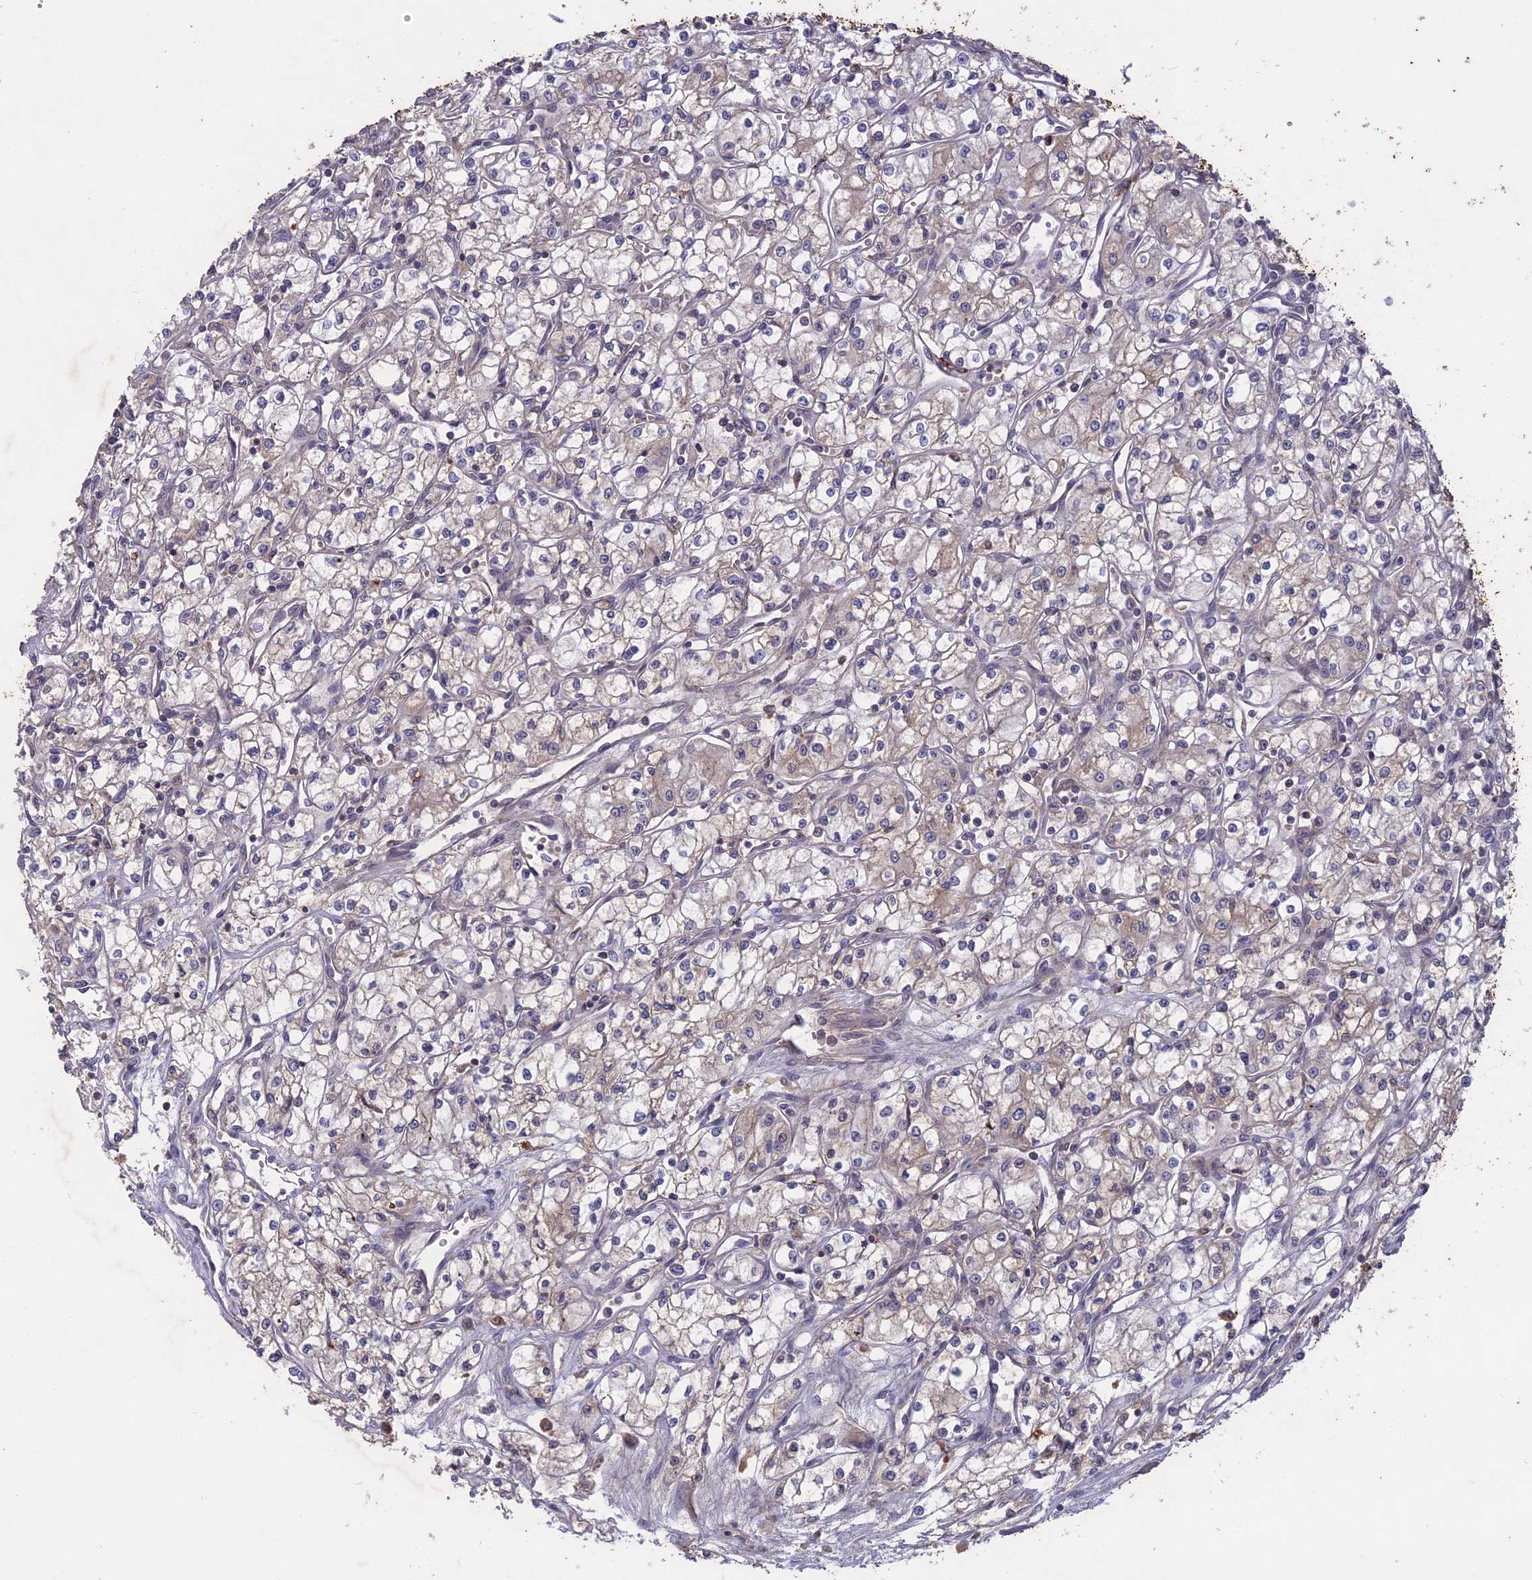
{"staining": {"intensity": "negative", "quantity": "none", "location": "none"}, "tissue": "renal cancer", "cell_type": "Tumor cells", "image_type": "cancer", "snomed": [{"axis": "morphology", "description": "Adenocarcinoma, NOS"}, {"axis": "topography", "description": "Kidney"}], "caption": "High power microscopy image of an IHC image of renal adenocarcinoma, revealing no significant positivity in tumor cells.", "gene": "ADO", "patient": {"sex": "male", "age": 59}}